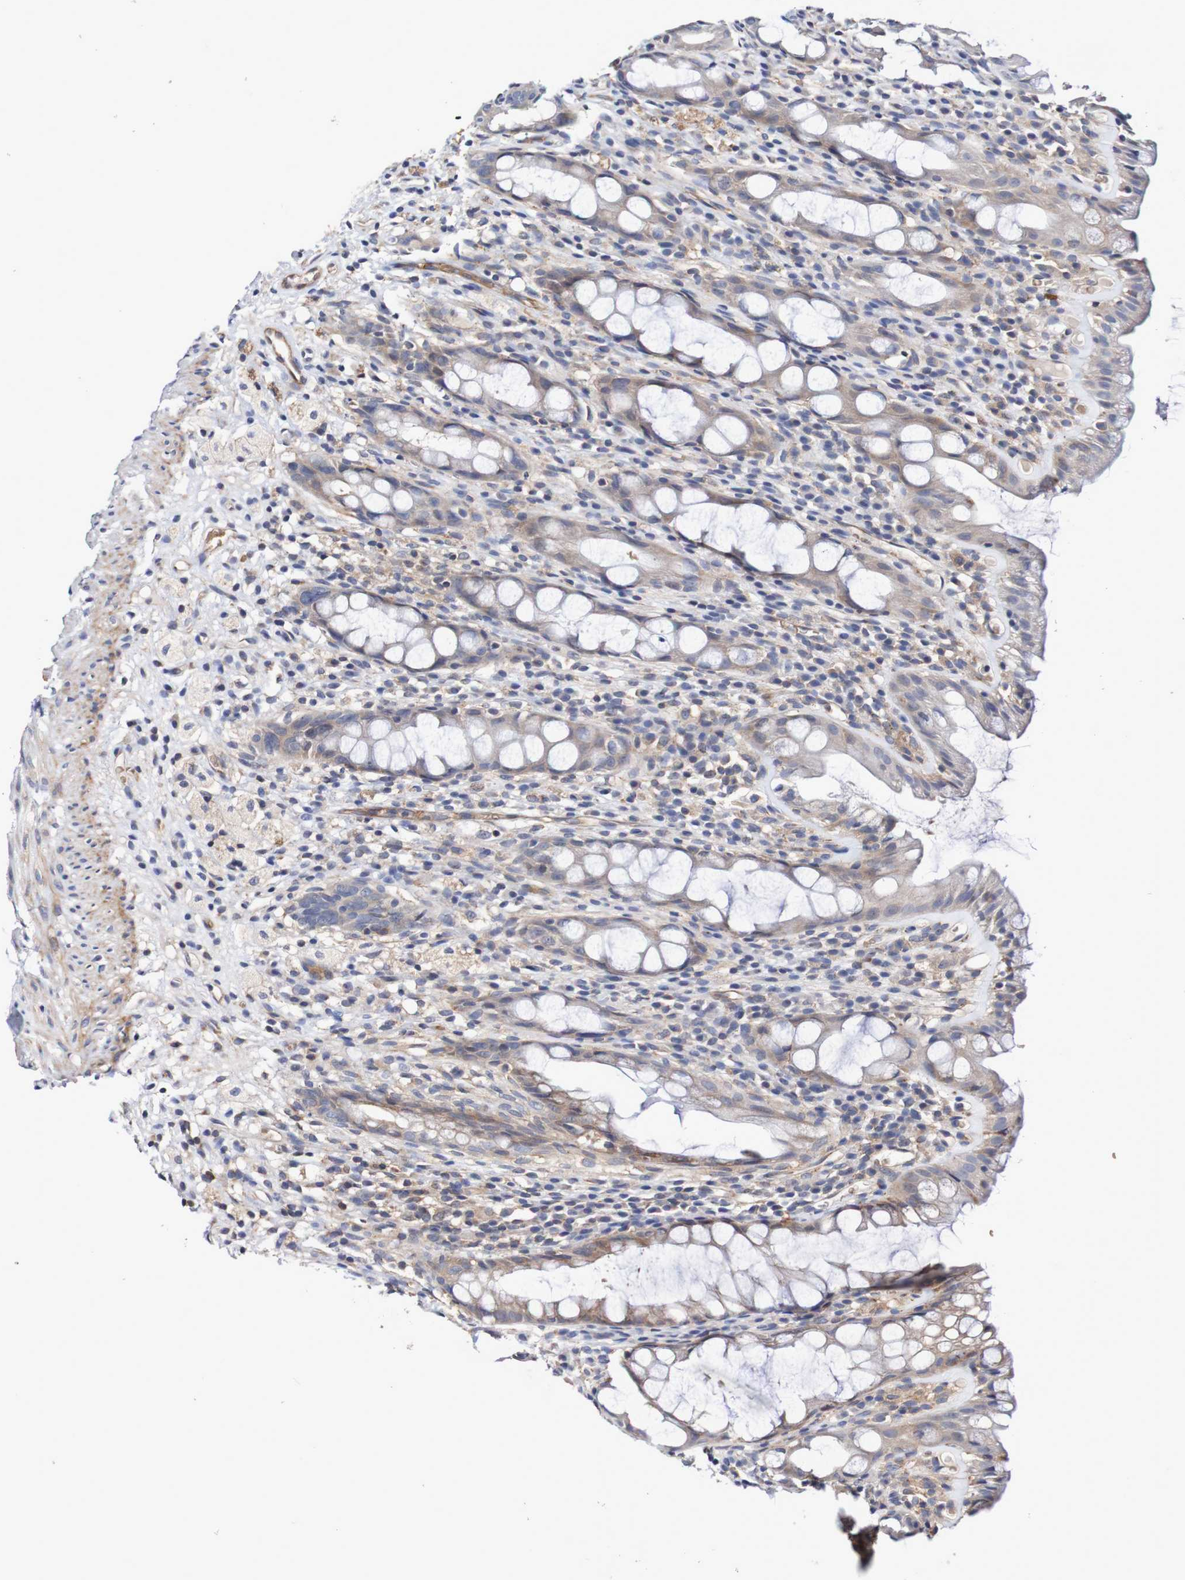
{"staining": {"intensity": "weak", "quantity": "25%-75%", "location": "cytoplasmic/membranous"}, "tissue": "rectum", "cell_type": "Glandular cells", "image_type": "normal", "snomed": [{"axis": "morphology", "description": "Normal tissue, NOS"}, {"axis": "topography", "description": "Rectum"}], "caption": "Protein expression analysis of normal rectum demonstrates weak cytoplasmic/membranous staining in approximately 25%-75% of glandular cells.", "gene": "WNT4", "patient": {"sex": "male", "age": 44}}